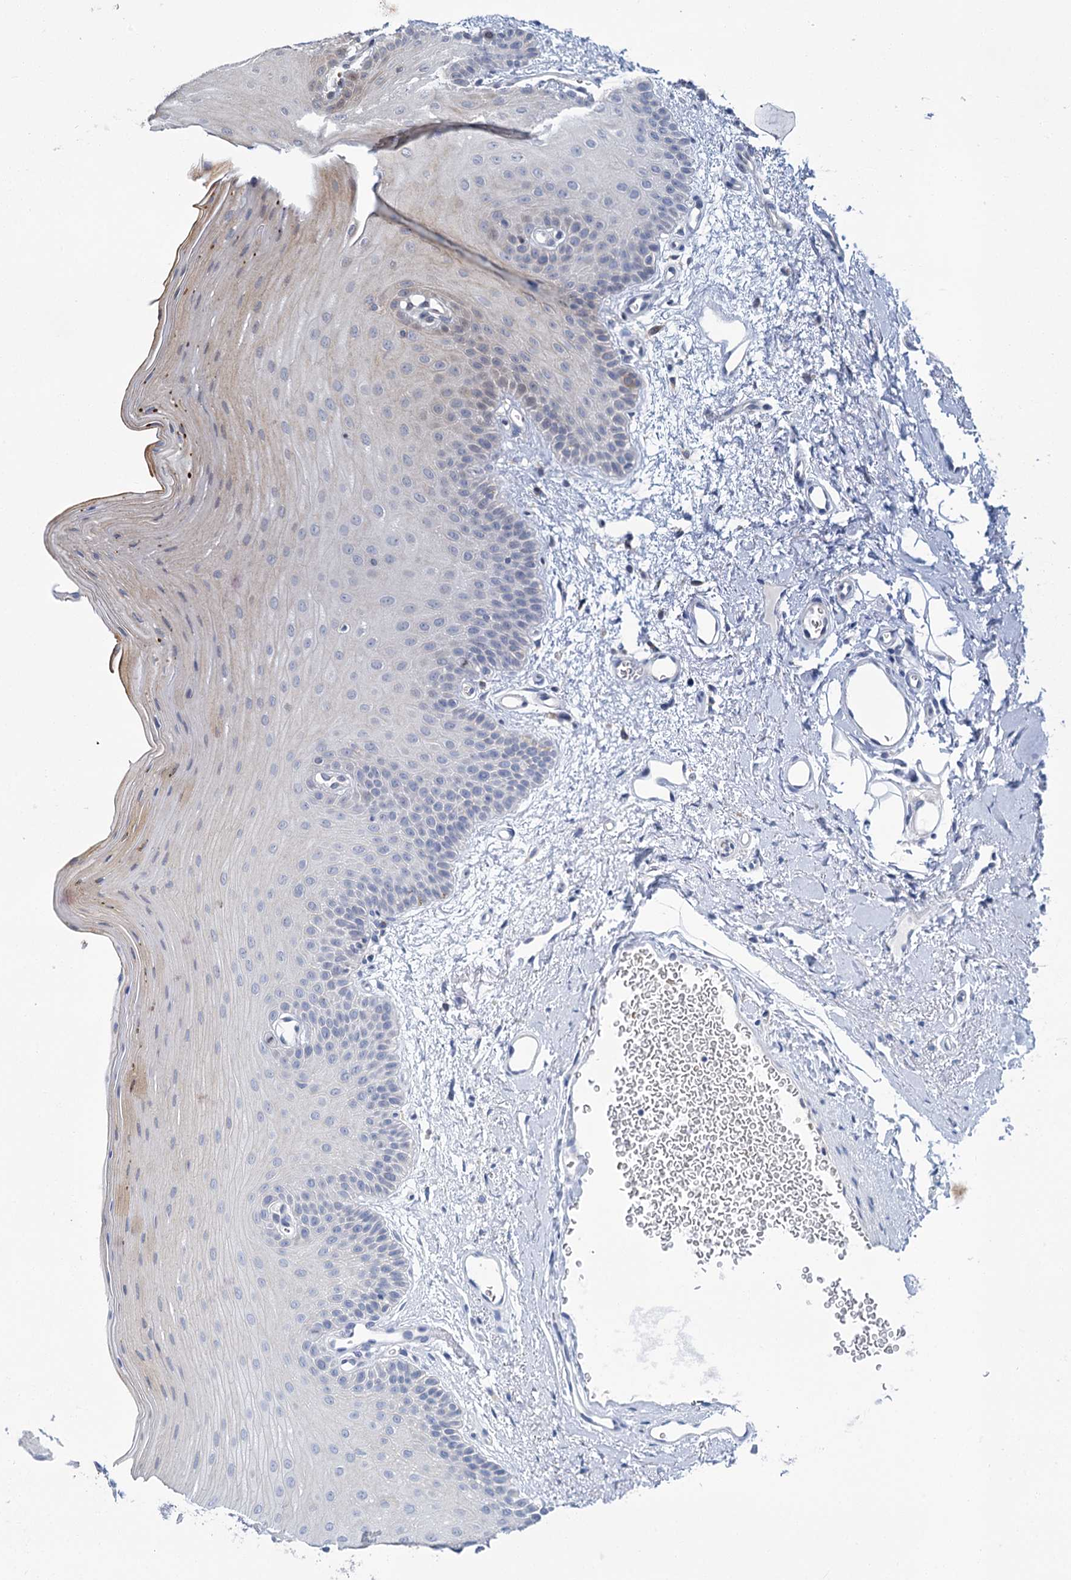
{"staining": {"intensity": "moderate", "quantity": "<25%", "location": "cytoplasmic/membranous"}, "tissue": "oral mucosa", "cell_type": "Squamous epithelial cells", "image_type": "normal", "snomed": [{"axis": "morphology", "description": "Normal tissue, NOS"}, {"axis": "topography", "description": "Oral tissue"}], "caption": "Immunohistochemical staining of normal oral mucosa demonstrates moderate cytoplasmic/membranous protein positivity in about <25% of squamous epithelial cells. (DAB = brown stain, brightfield microscopy at high magnification).", "gene": "APBA2", "patient": {"sex": "male", "age": 68}}